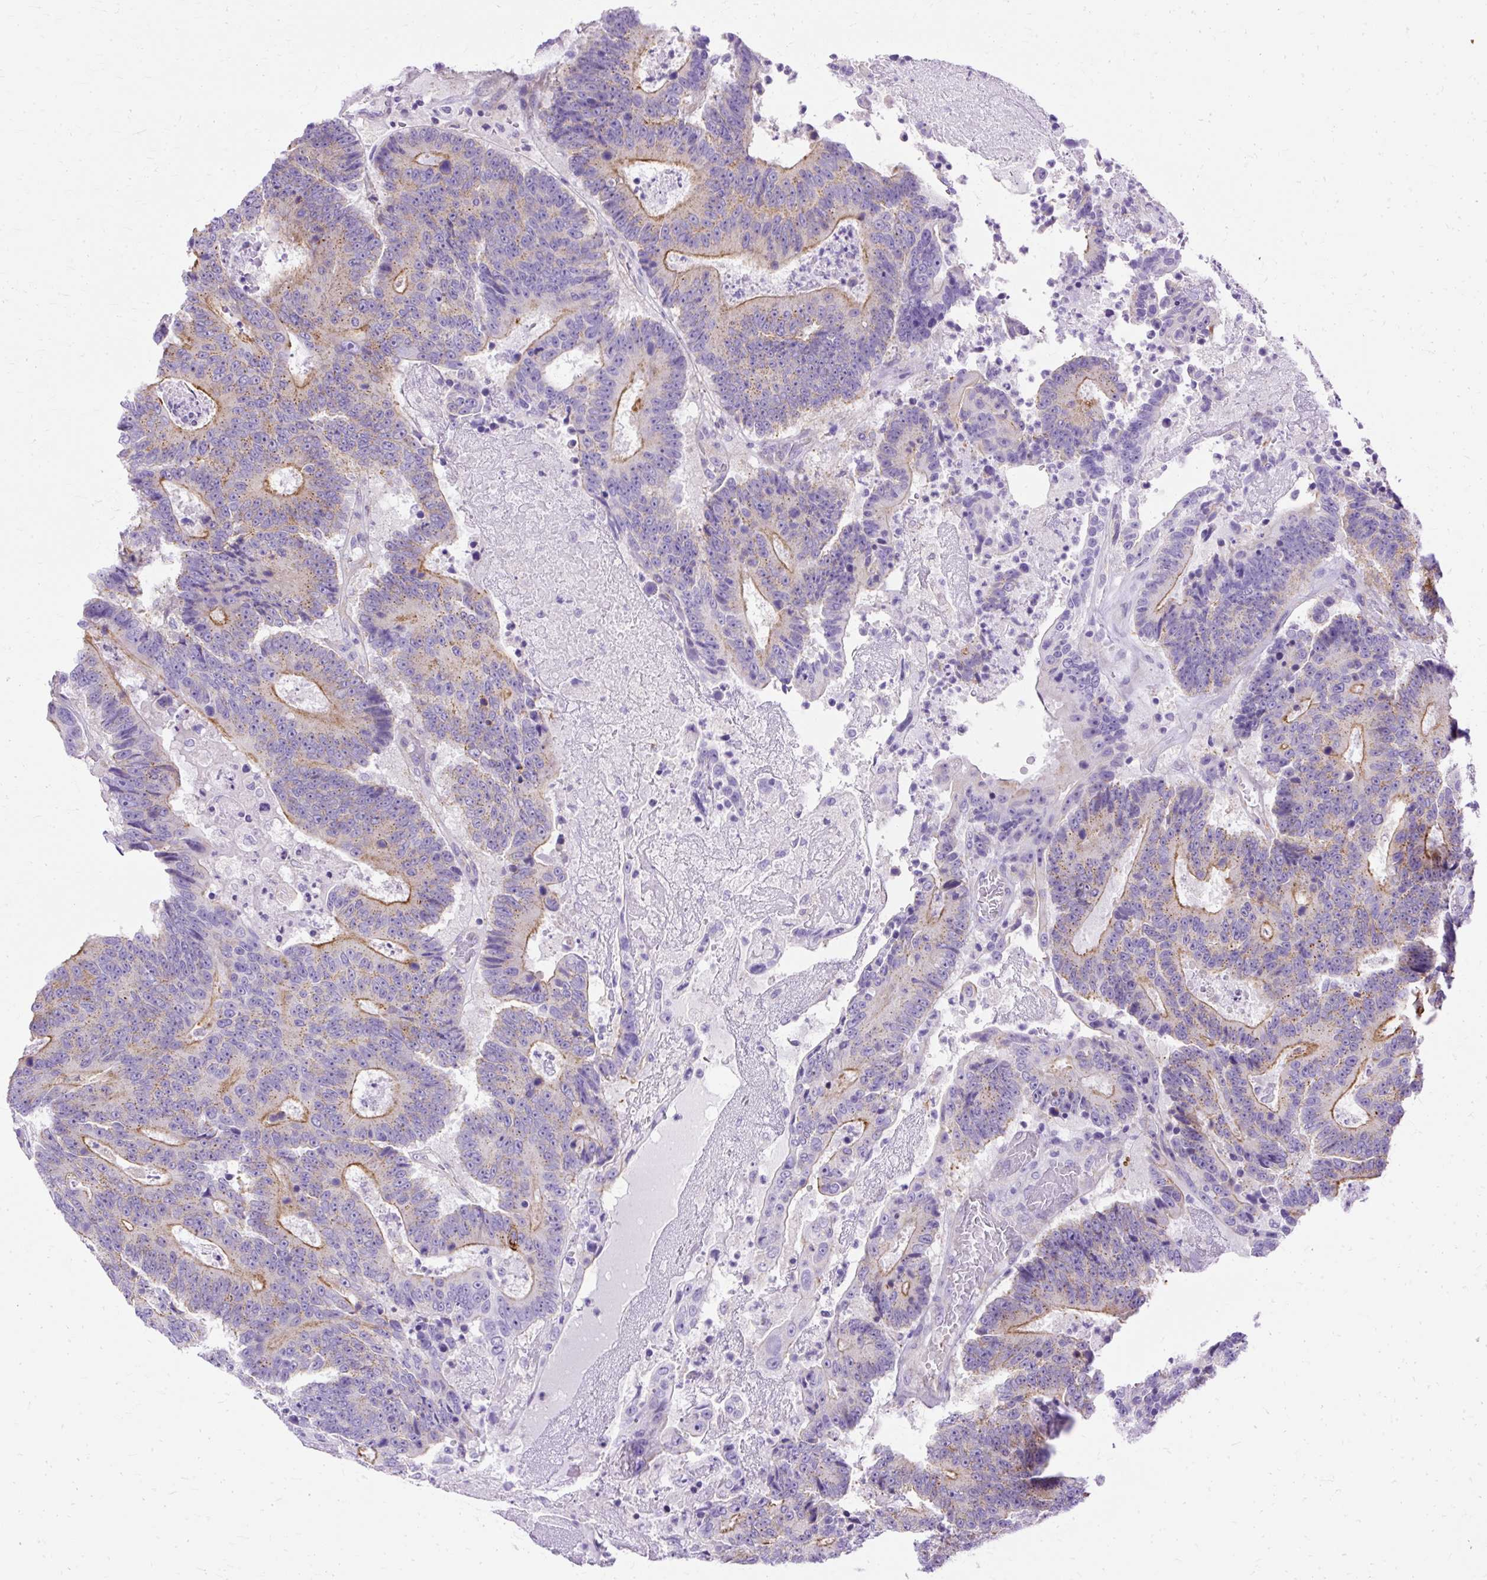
{"staining": {"intensity": "moderate", "quantity": "25%-75%", "location": "cytoplasmic/membranous"}, "tissue": "colorectal cancer", "cell_type": "Tumor cells", "image_type": "cancer", "snomed": [{"axis": "morphology", "description": "Adenocarcinoma, NOS"}, {"axis": "topography", "description": "Colon"}], "caption": "Immunohistochemical staining of colorectal cancer (adenocarcinoma) reveals medium levels of moderate cytoplasmic/membranous protein positivity in approximately 25%-75% of tumor cells.", "gene": "MYO6", "patient": {"sex": "male", "age": 83}}